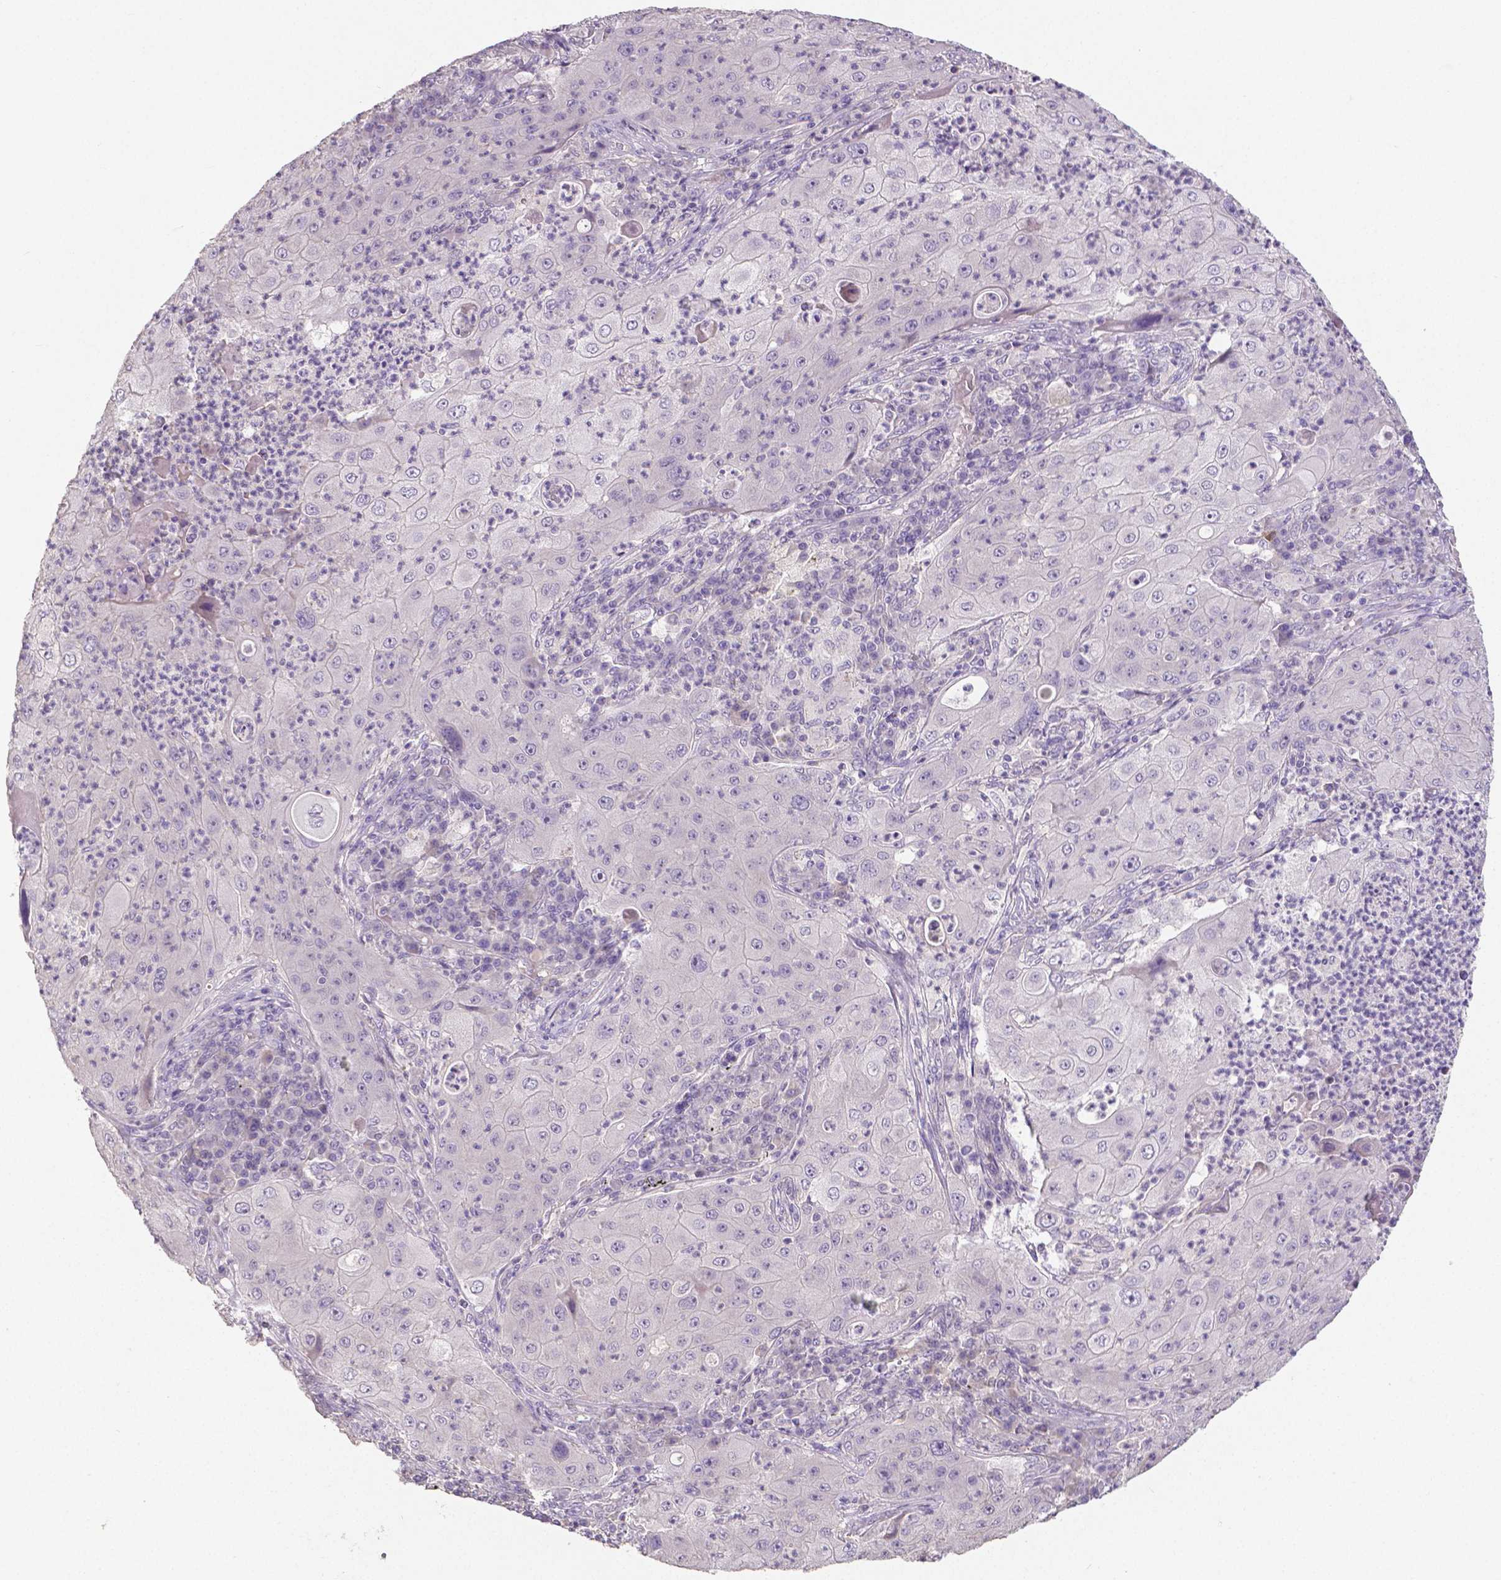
{"staining": {"intensity": "negative", "quantity": "none", "location": "none"}, "tissue": "lung cancer", "cell_type": "Tumor cells", "image_type": "cancer", "snomed": [{"axis": "morphology", "description": "Squamous cell carcinoma, NOS"}, {"axis": "topography", "description": "Lung"}], "caption": "An image of lung cancer (squamous cell carcinoma) stained for a protein exhibits no brown staining in tumor cells. (DAB (3,3'-diaminobenzidine) immunohistochemistry with hematoxylin counter stain).", "gene": "CRMP1", "patient": {"sex": "female", "age": 59}}